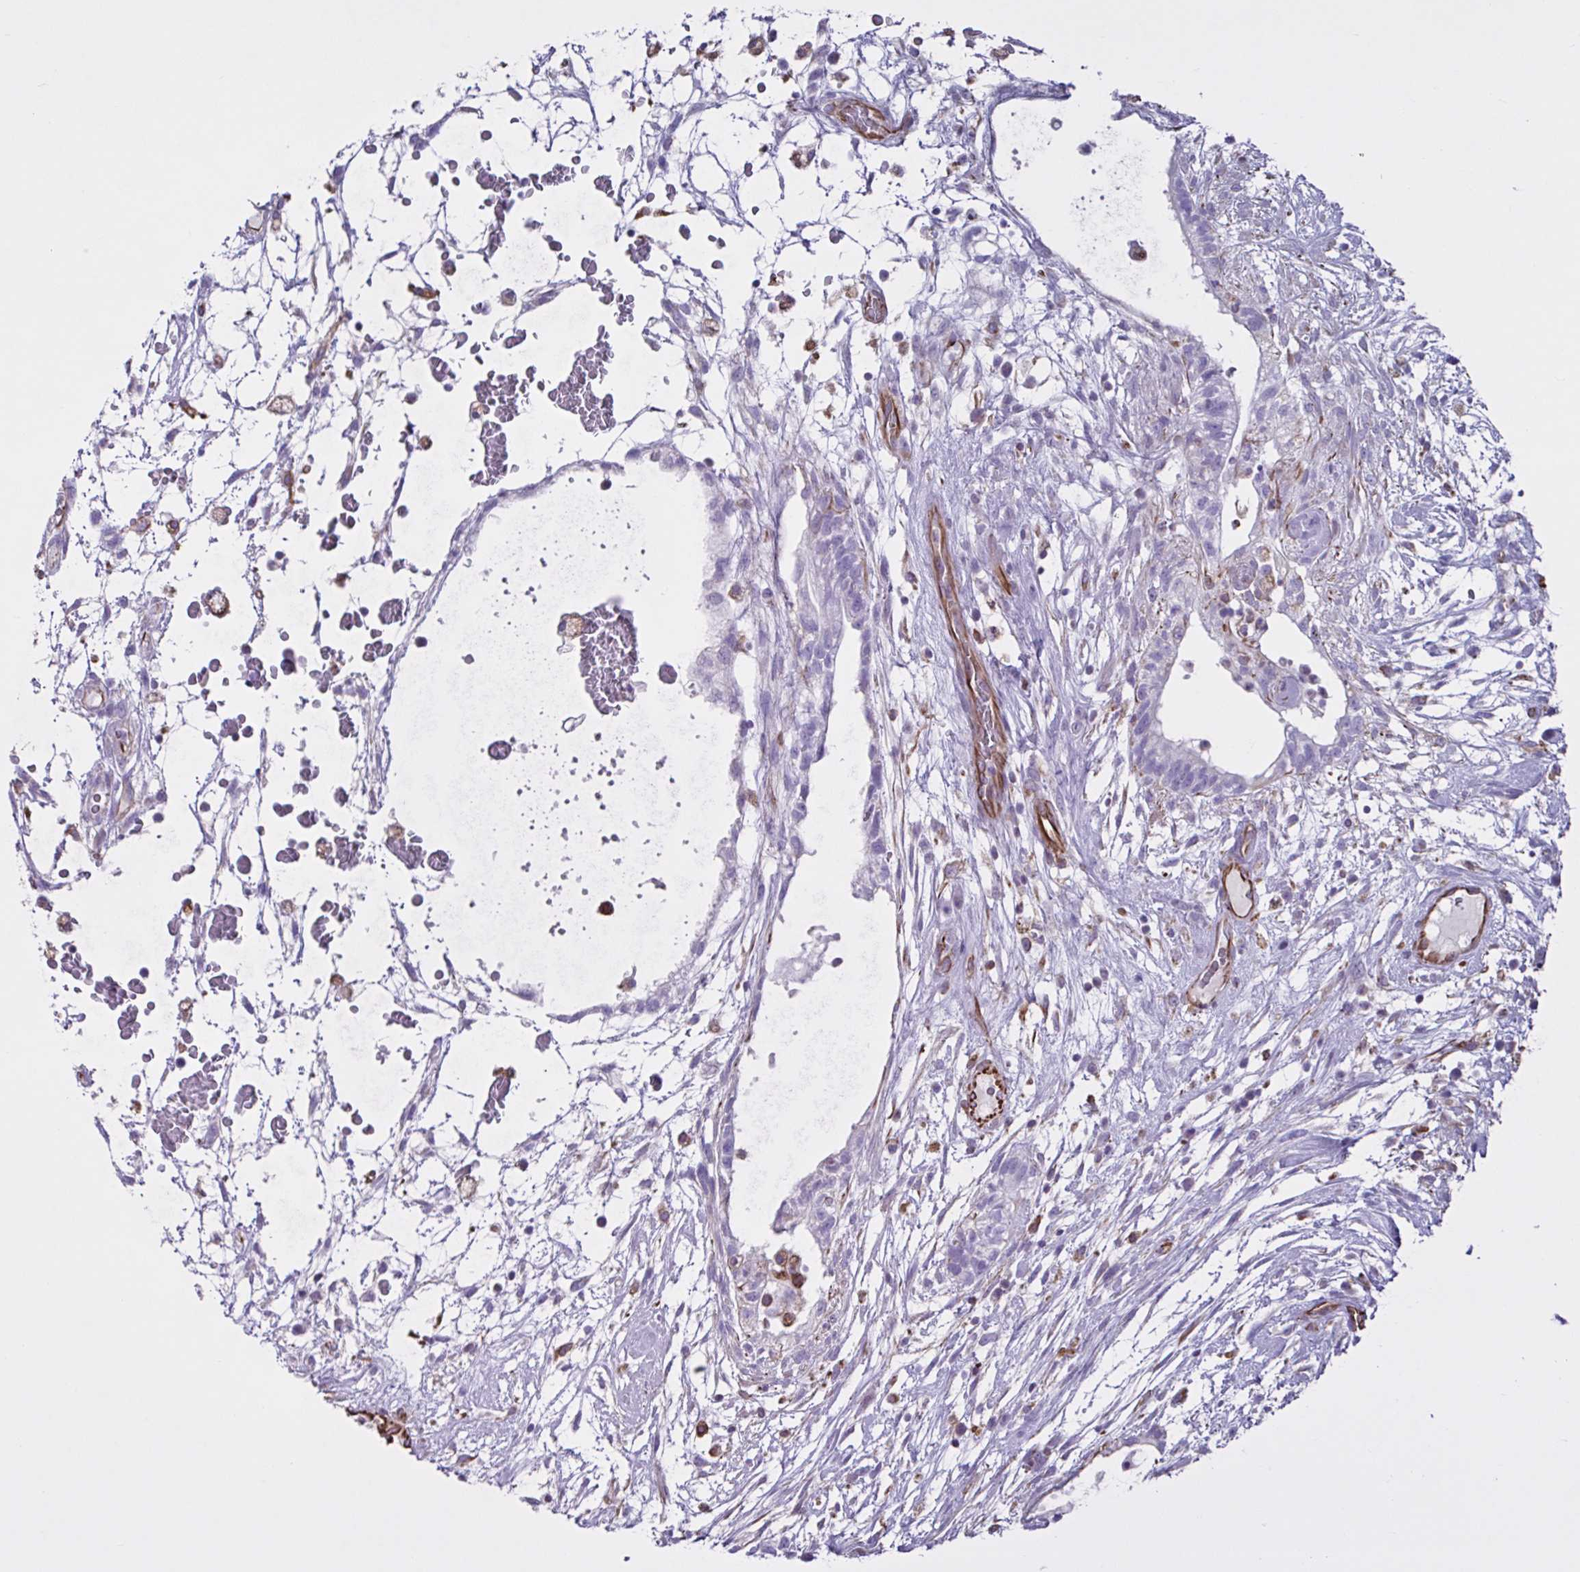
{"staining": {"intensity": "negative", "quantity": "none", "location": "none"}, "tissue": "testis cancer", "cell_type": "Tumor cells", "image_type": "cancer", "snomed": [{"axis": "morphology", "description": "Carcinoma, Embryonal, NOS"}, {"axis": "topography", "description": "Testis"}], "caption": "Image shows no significant protein positivity in tumor cells of testis embryonal carcinoma.", "gene": "TMEM86B", "patient": {"sex": "male", "age": 32}}